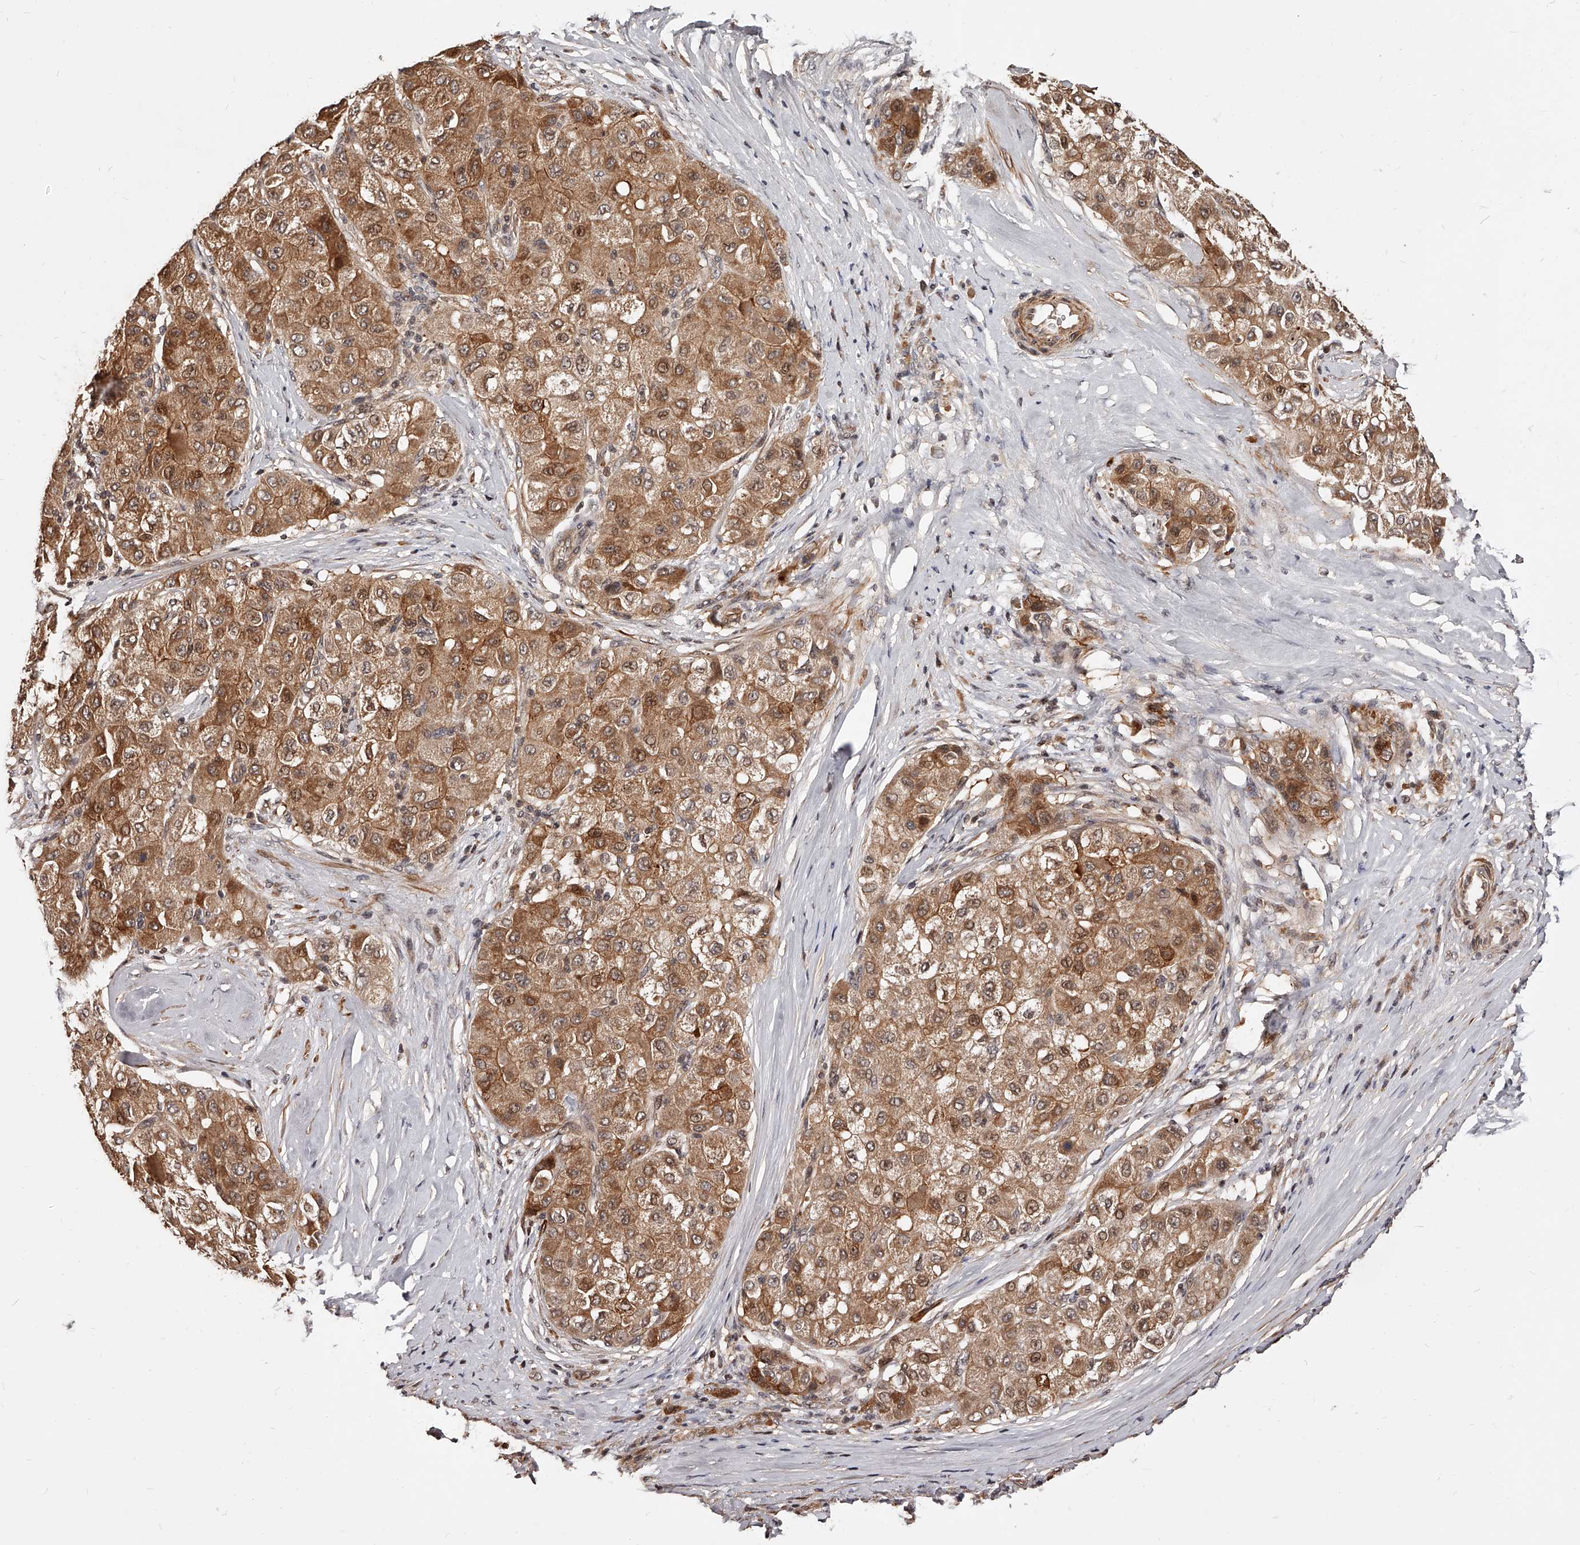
{"staining": {"intensity": "moderate", "quantity": ">75%", "location": "cytoplasmic/membranous"}, "tissue": "liver cancer", "cell_type": "Tumor cells", "image_type": "cancer", "snomed": [{"axis": "morphology", "description": "Carcinoma, Hepatocellular, NOS"}, {"axis": "topography", "description": "Liver"}], "caption": "Immunohistochemistry (IHC) image of human liver cancer stained for a protein (brown), which reveals medium levels of moderate cytoplasmic/membranous staining in about >75% of tumor cells.", "gene": "CUL7", "patient": {"sex": "male", "age": 80}}